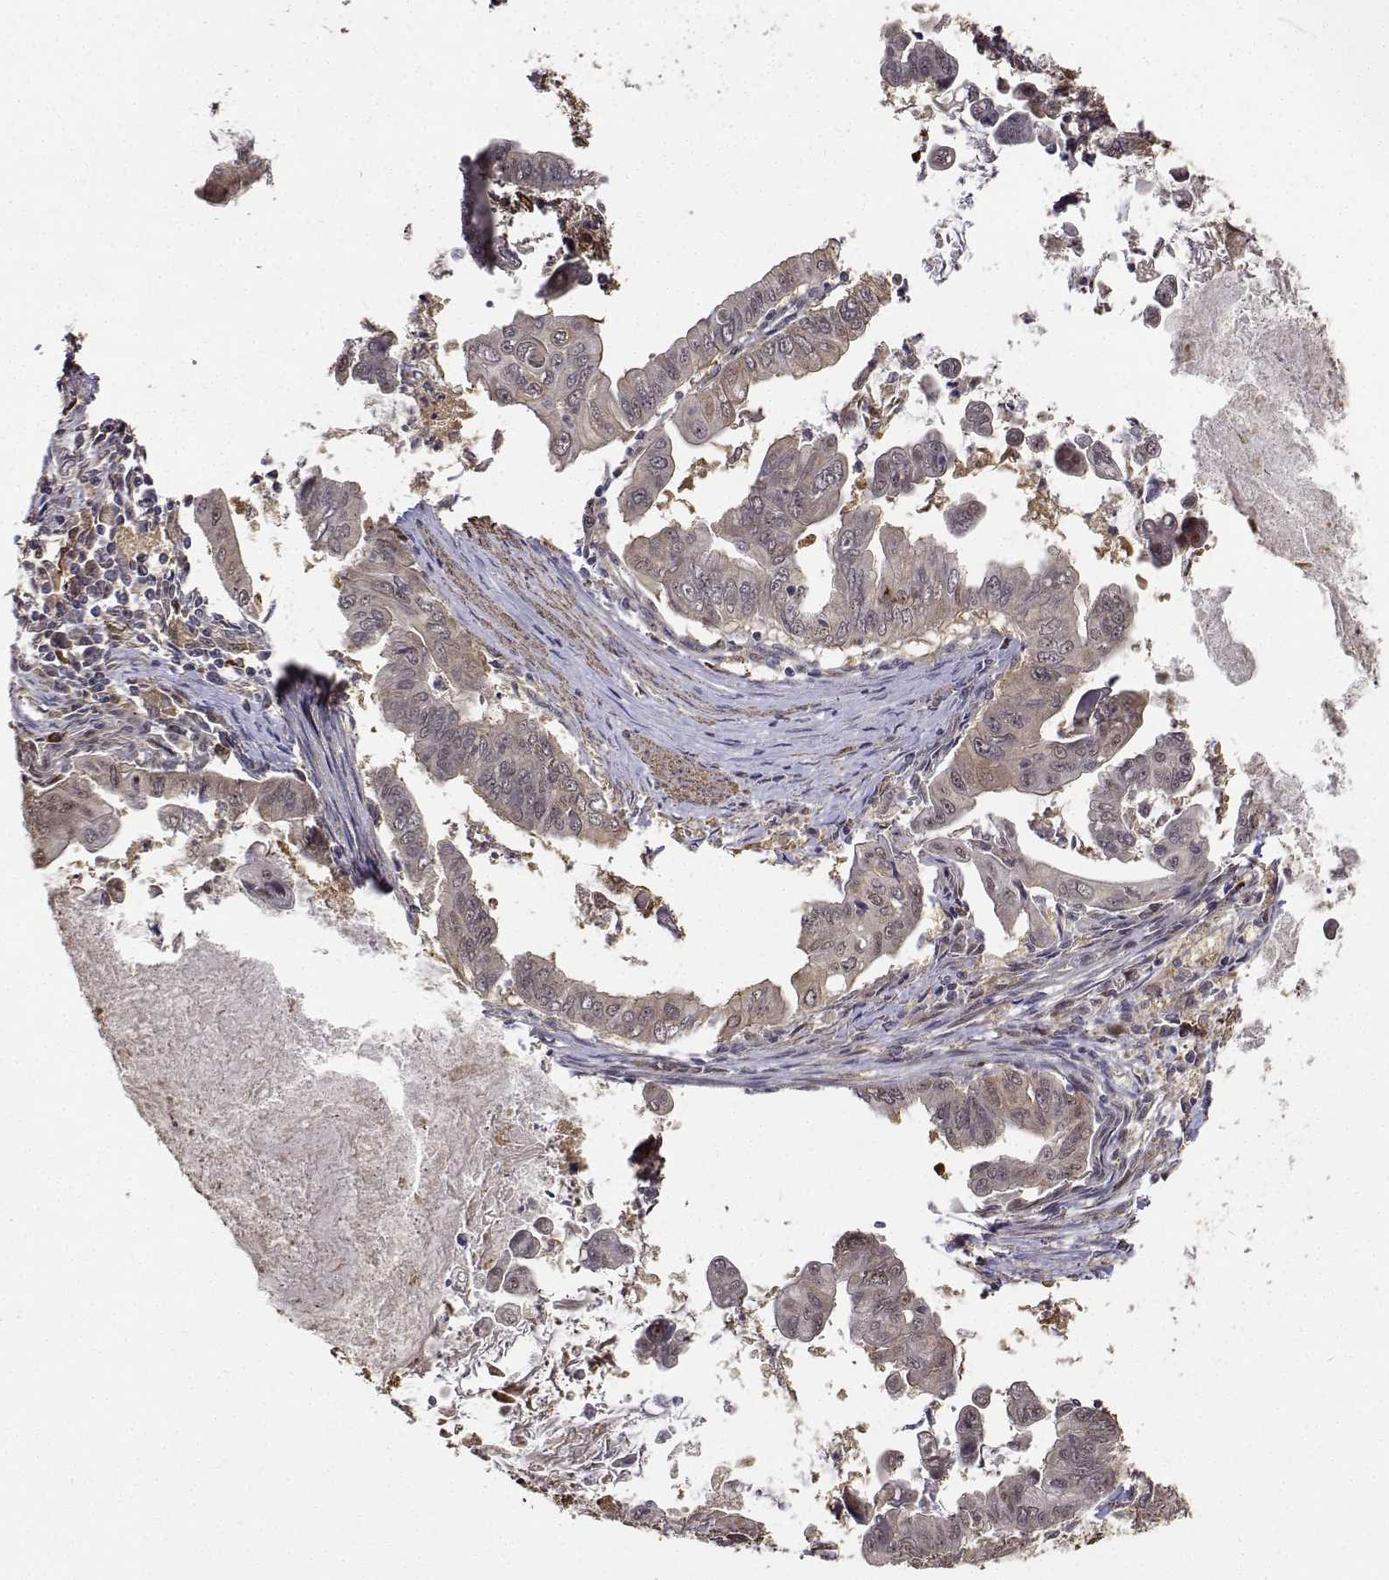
{"staining": {"intensity": "negative", "quantity": "none", "location": "none"}, "tissue": "stomach cancer", "cell_type": "Tumor cells", "image_type": "cancer", "snomed": [{"axis": "morphology", "description": "Adenocarcinoma, NOS"}, {"axis": "topography", "description": "Stomach, upper"}], "caption": "Stomach cancer was stained to show a protein in brown. There is no significant staining in tumor cells.", "gene": "PCID2", "patient": {"sex": "male", "age": 80}}